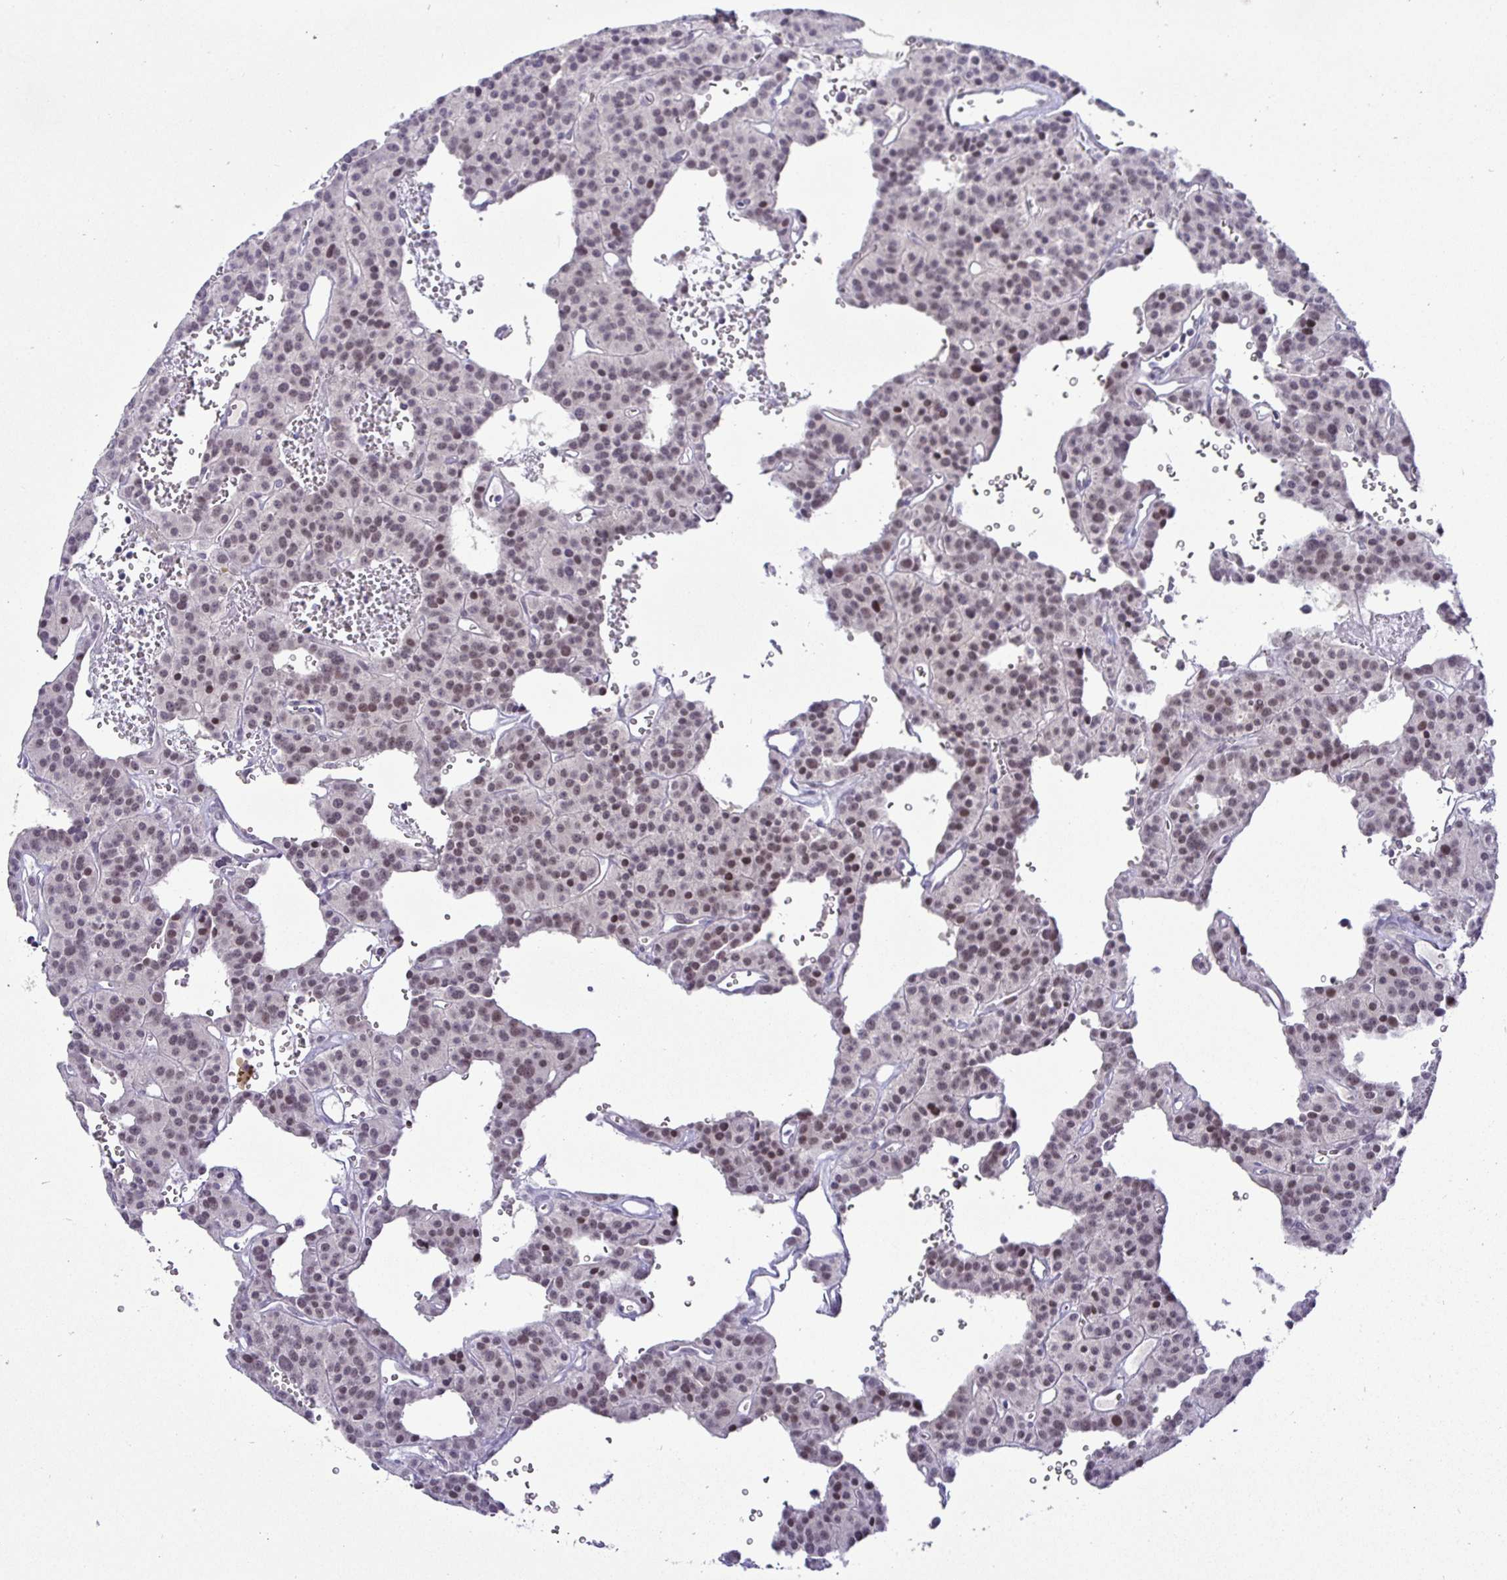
{"staining": {"intensity": "moderate", "quantity": "<25%", "location": "nuclear"}, "tissue": "carcinoid", "cell_type": "Tumor cells", "image_type": "cancer", "snomed": [{"axis": "morphology", "description": "Carcinoid, malignant, NOS"}, {"axis": "topography", "description": "Lung"}], "caption": "Brown immunohistochemical staining in malignant carcinoid exhibits moderate nuclear staining in about <25% of tumor cells.", "gene": "NUP188", "patient": {"sex": "female", "age": 71}}